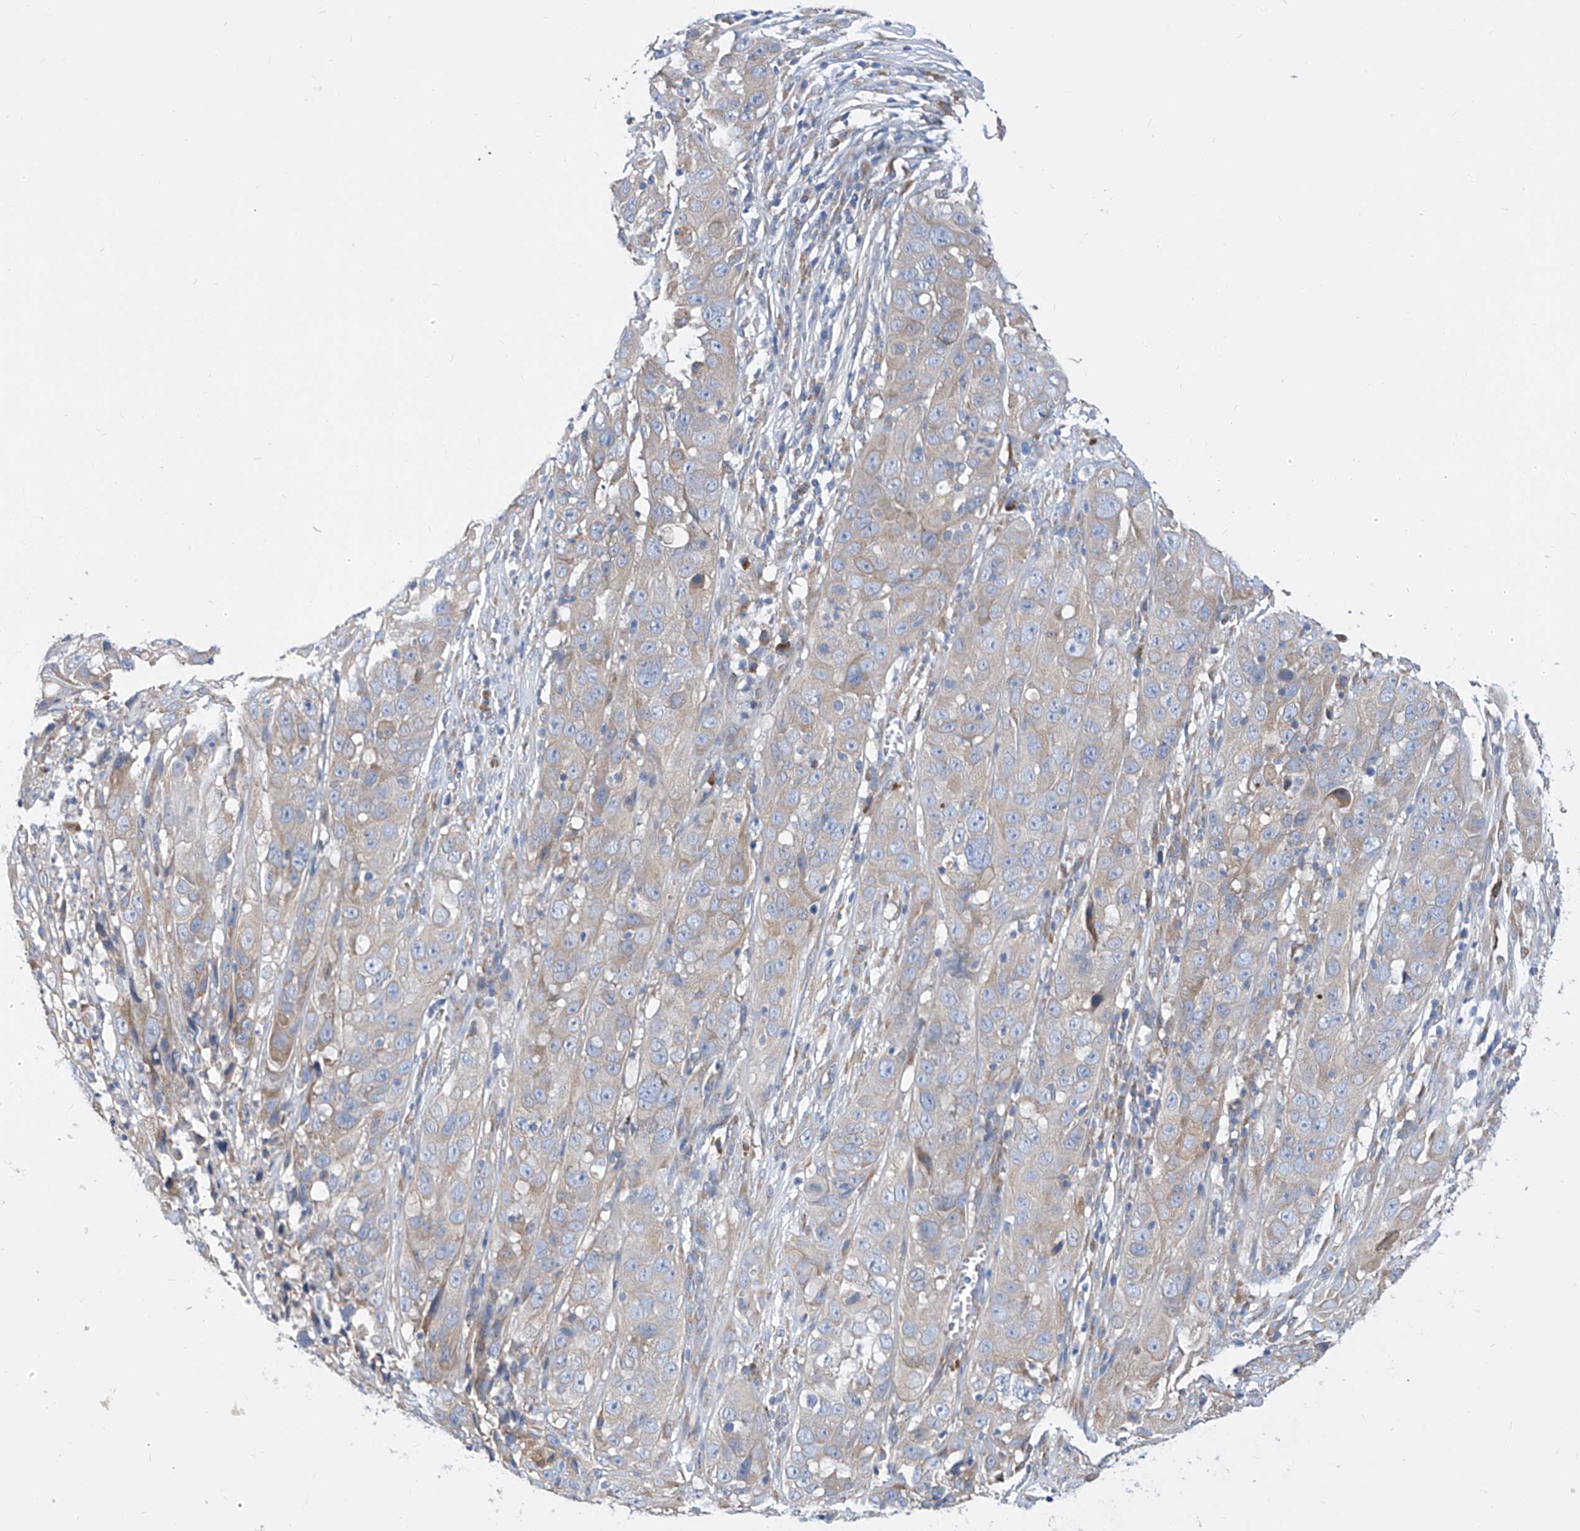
{"staining": {"intensity": "weak", "quantity": "<25%", "location": "cytoplasmic/membranous"}, "tissue": "cervical cancer", "cell_type": "Tumor cells", "image_type": "cancer", "snomed": [{"axis": "morphology", "description": "Squamous cell carcinoma, NOS"}, {"axis": "topography", "description": "Cervix"}], "caption": "IHC histopathology image of neoplastic tissue: cervical cancer (squamous cell carcinoma) stained with DAB demonstrates no significant protein expression in tumor cells.", "gene": "UFL1", "patient": {"sex": "female", "age": 32}}